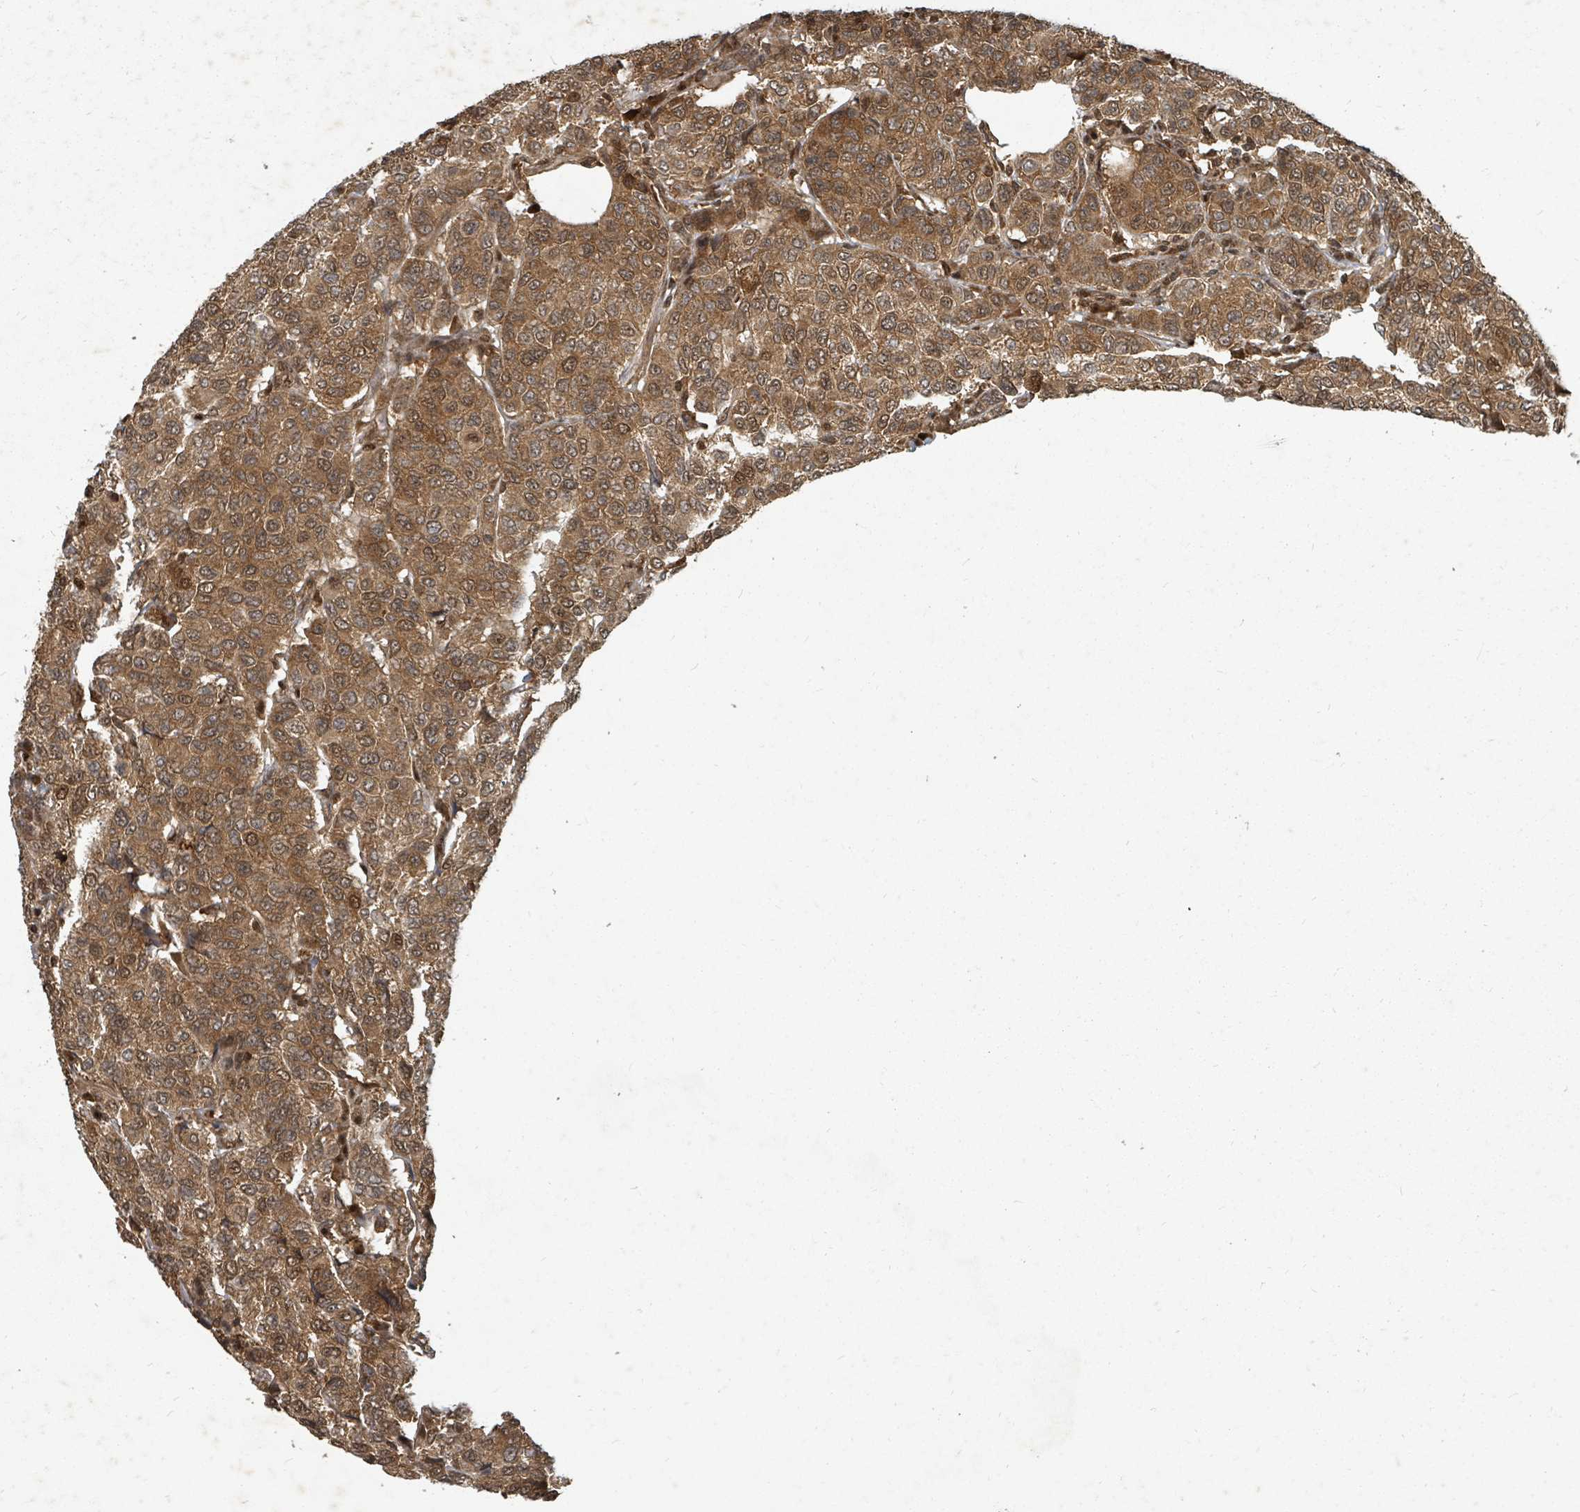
{"staining": {"intensity": "moderate", "quantity": ">75%", "location": "cytoplasmic/membranous,nuclear"}, "tissue": "breast cancer", "cell_type": "Tumor cells", "image_type": "cancer", "snomed": [{"axis": "morphology", "description": "Duct carcinoma"}, {"axis": "topography", "description": "Breast"}], "caption": "Immunohistochemical staining of breast invasive ductal carcinoma exhibits moderate cytoplasmic/membranous and nuclear protein staining in approximately >75% of tumor cells. (DAB IHC with brightfield microscopy, high magnification).", "gene": "KDM4E", "patient": {"sex": "female", "age": 55}}